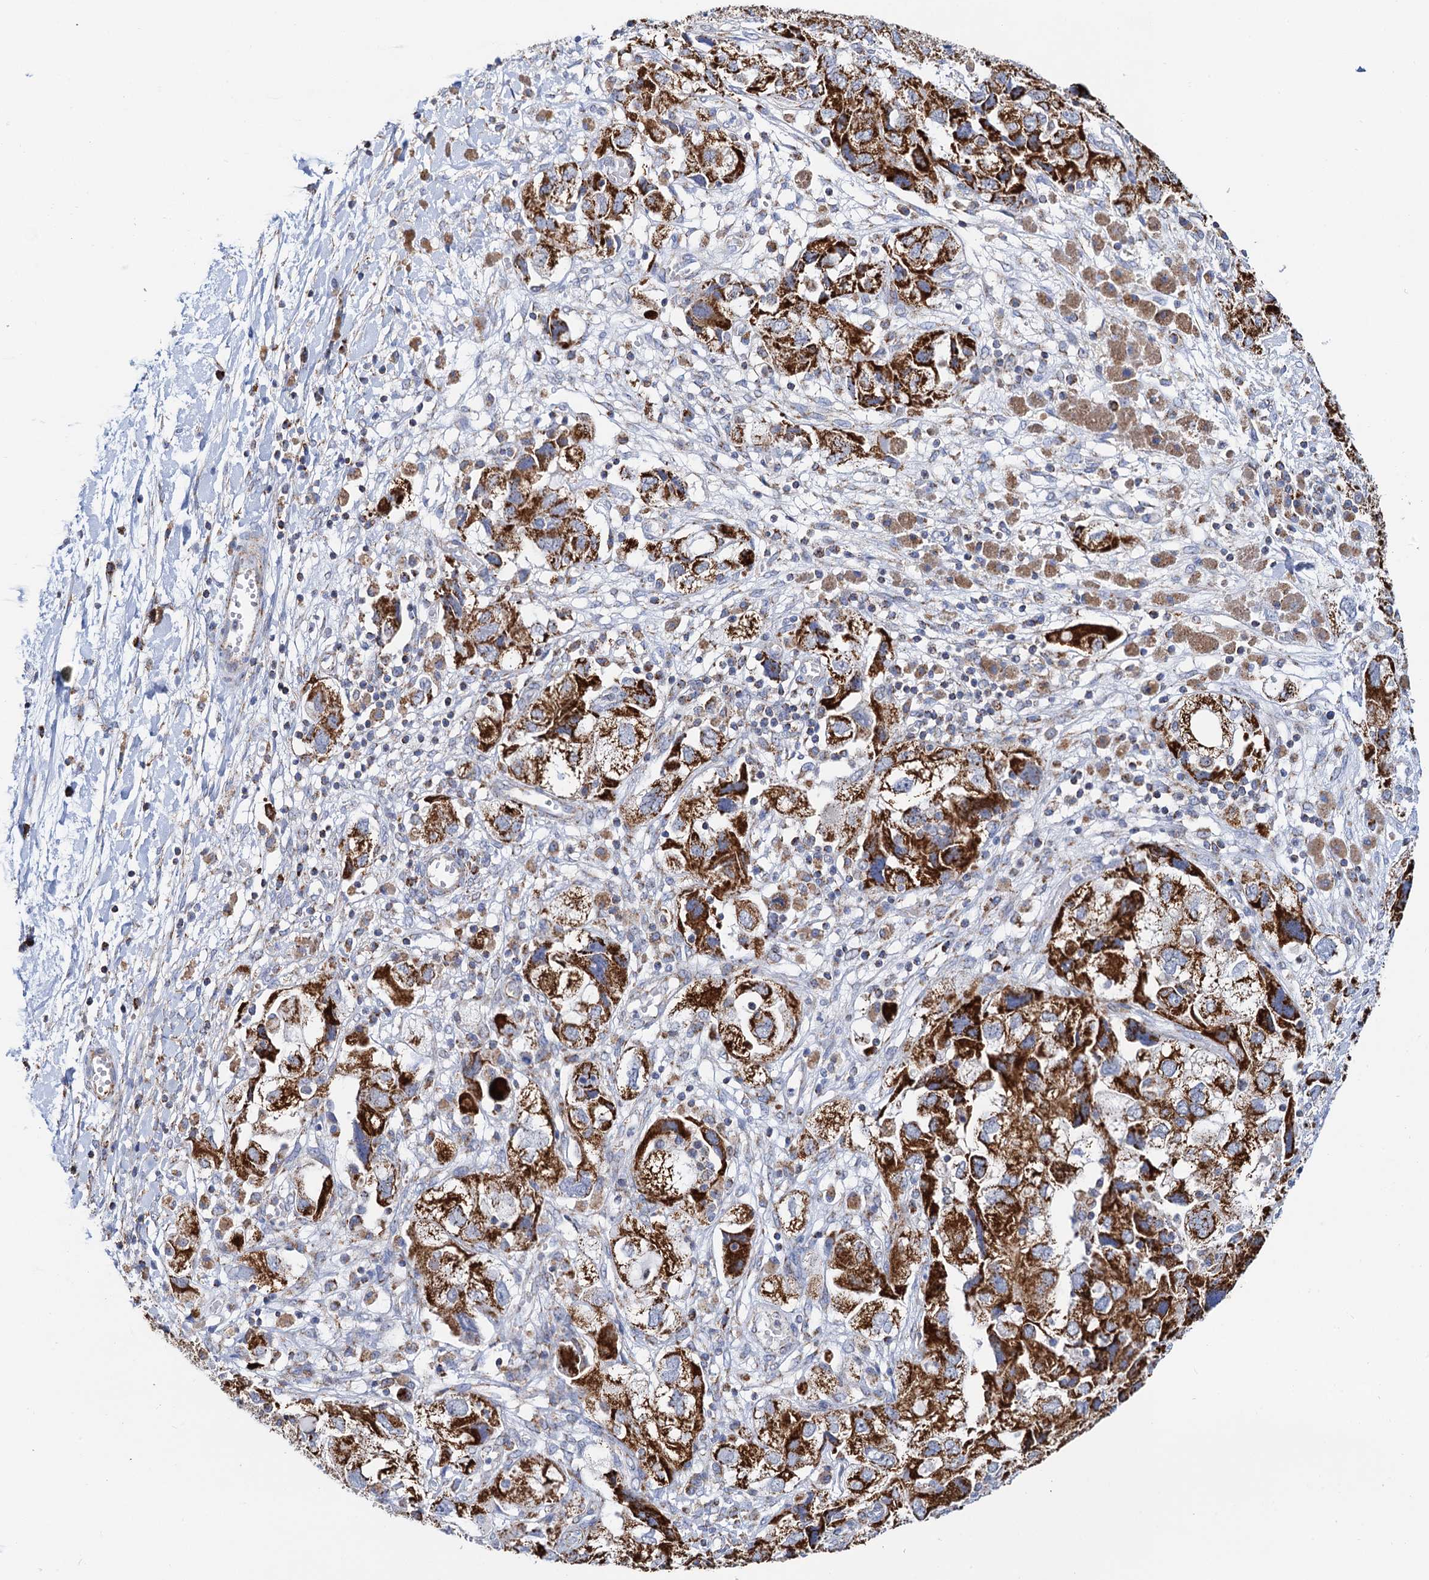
{"staining": {"intensity": "strong", "quantity": ">75%", "location": "cytoplasmic/membranous"}, "tissue": "ovarian cancer", "cell_type": "Tumor cells", "image_type": "cancer", "snomed": [{"axis": "morphology", "description": "Carcinoma, NOS"}, {"axis": "morphology", "description": "Cystadenocarcinoma, serous, NOS"}, {"axis": "topography", "description": "Ovary"}], "caption": "Immunohistochemical staining of human ovarian cancer (serous cystadenocarcinoma) displays high levels of strong cytoplasmic/membranous positivity in approximately >75% of tumor cells. Using DAB (brown) and hematoxylin (blue) stains, captured at high magnification using brightfield microscopy.", "gene": "C2CD3", "patient": {"sex": "female", "age": 69}}